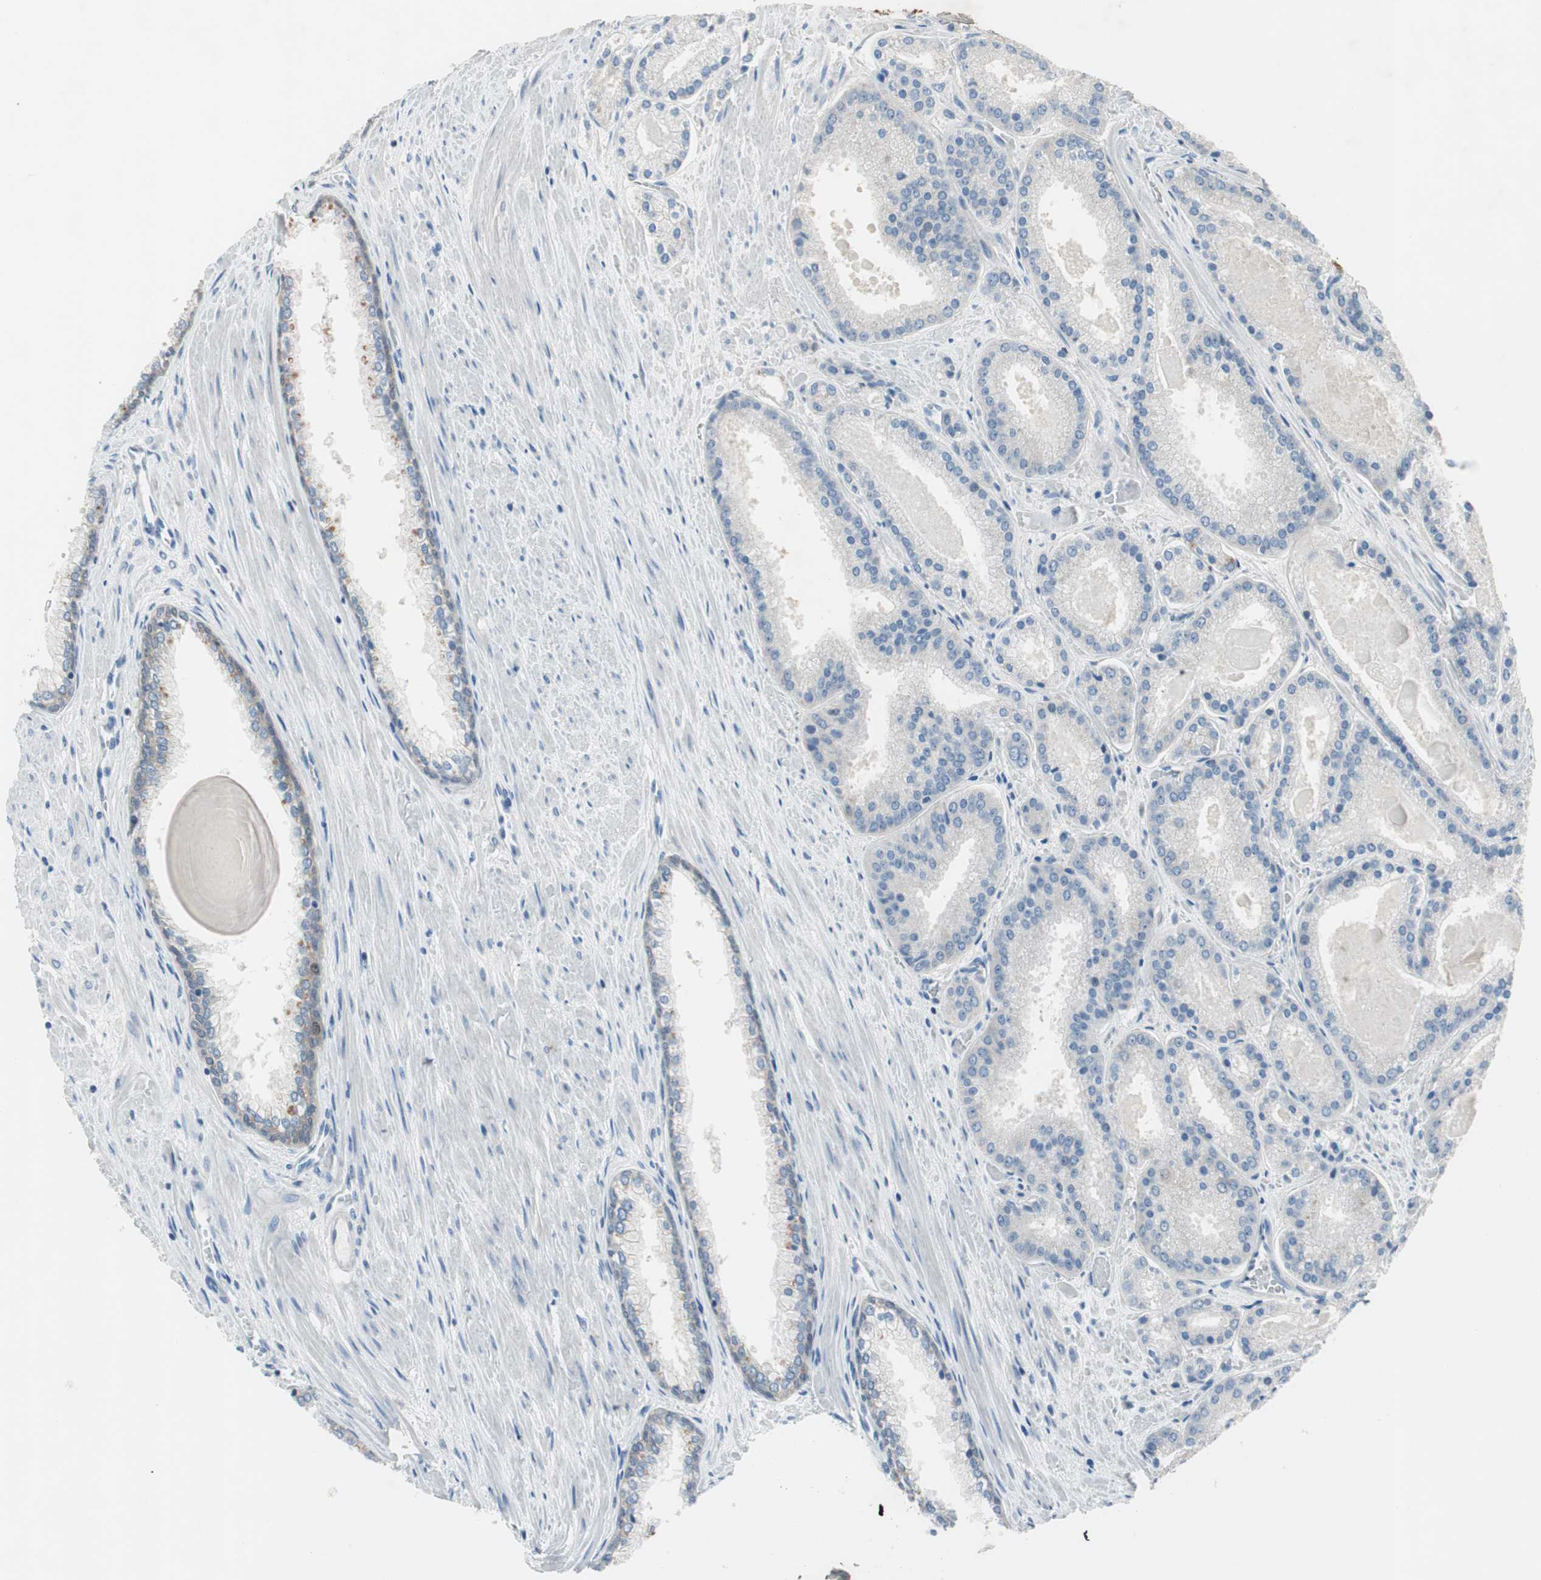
{"staining": {"intensity": "negative", "quantity": "none", "location": "none"}, "tissue": "prostate cancer", "cell_type": "Tumor cells", "image_type": "cancer", "snomed": [{"axis": "morphology", "description": "Adenocarcinoma, Low grade"}, {"axis": "topography", "description": "Prostate"}], "caption": "This is an immunohistochemistry (IHC) photomicrograph of human prostate low-grade adenocarcinoma. There is no expression in tumor cells.", "gene": "PRRG4", "patient": {"sex": "male", "age": 59}}